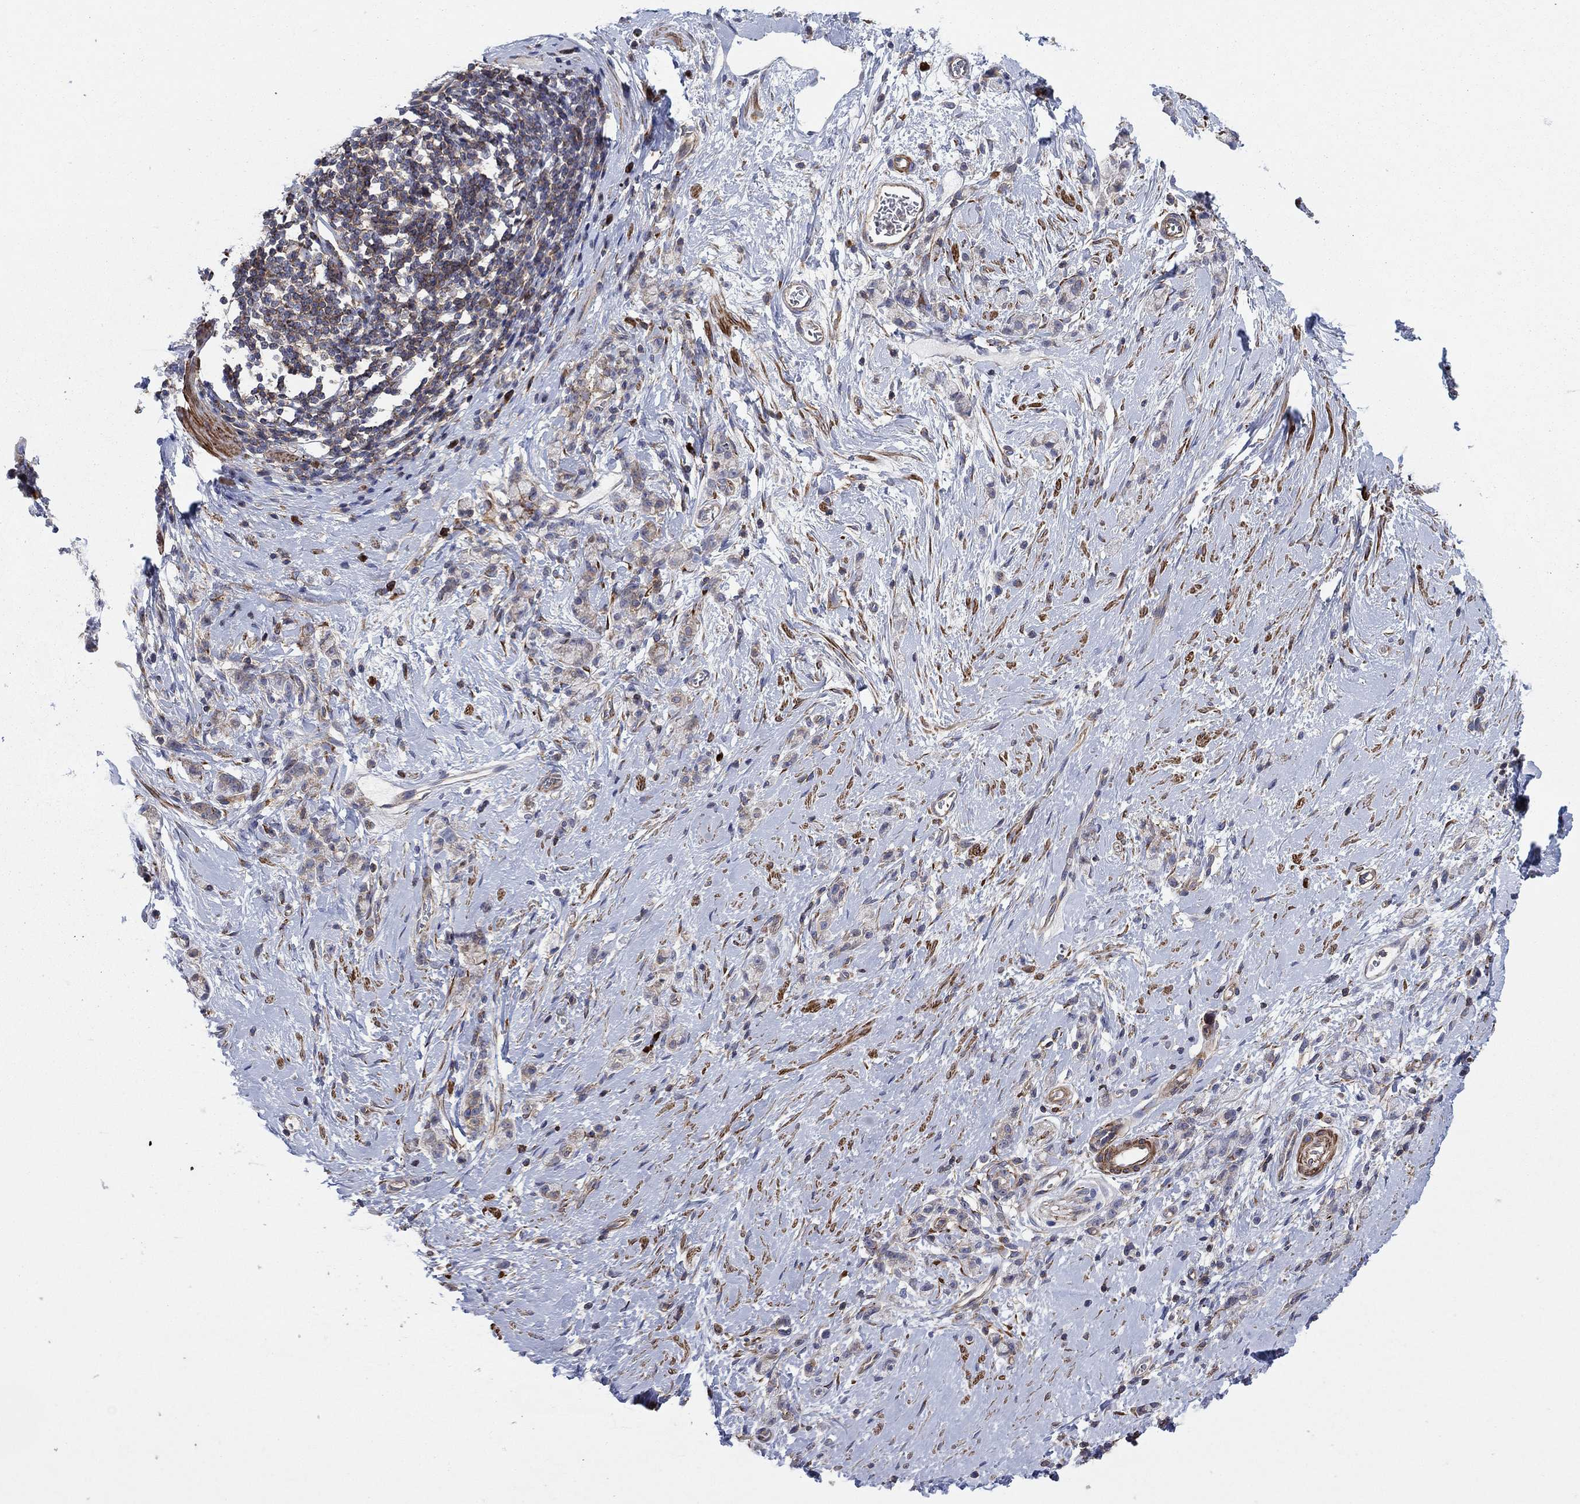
{"staining": {"intensity": "negative", "quantity": "none", "location": "none"}, "tissue": "stomach cancer", "cell_type": "Tumor cells", "image_type": "cancer", "snomed": [{"axis": "morphology", "description": "Adenocarcinoma, NOS"}, {"axis": "topography", "description": "Stomach"}], "caption": "An image of human stomach adenocarcinoma is negative for staining in tumor cells.", "gene": "PAG1", "patient": {"sex": "male", "age": 58}}